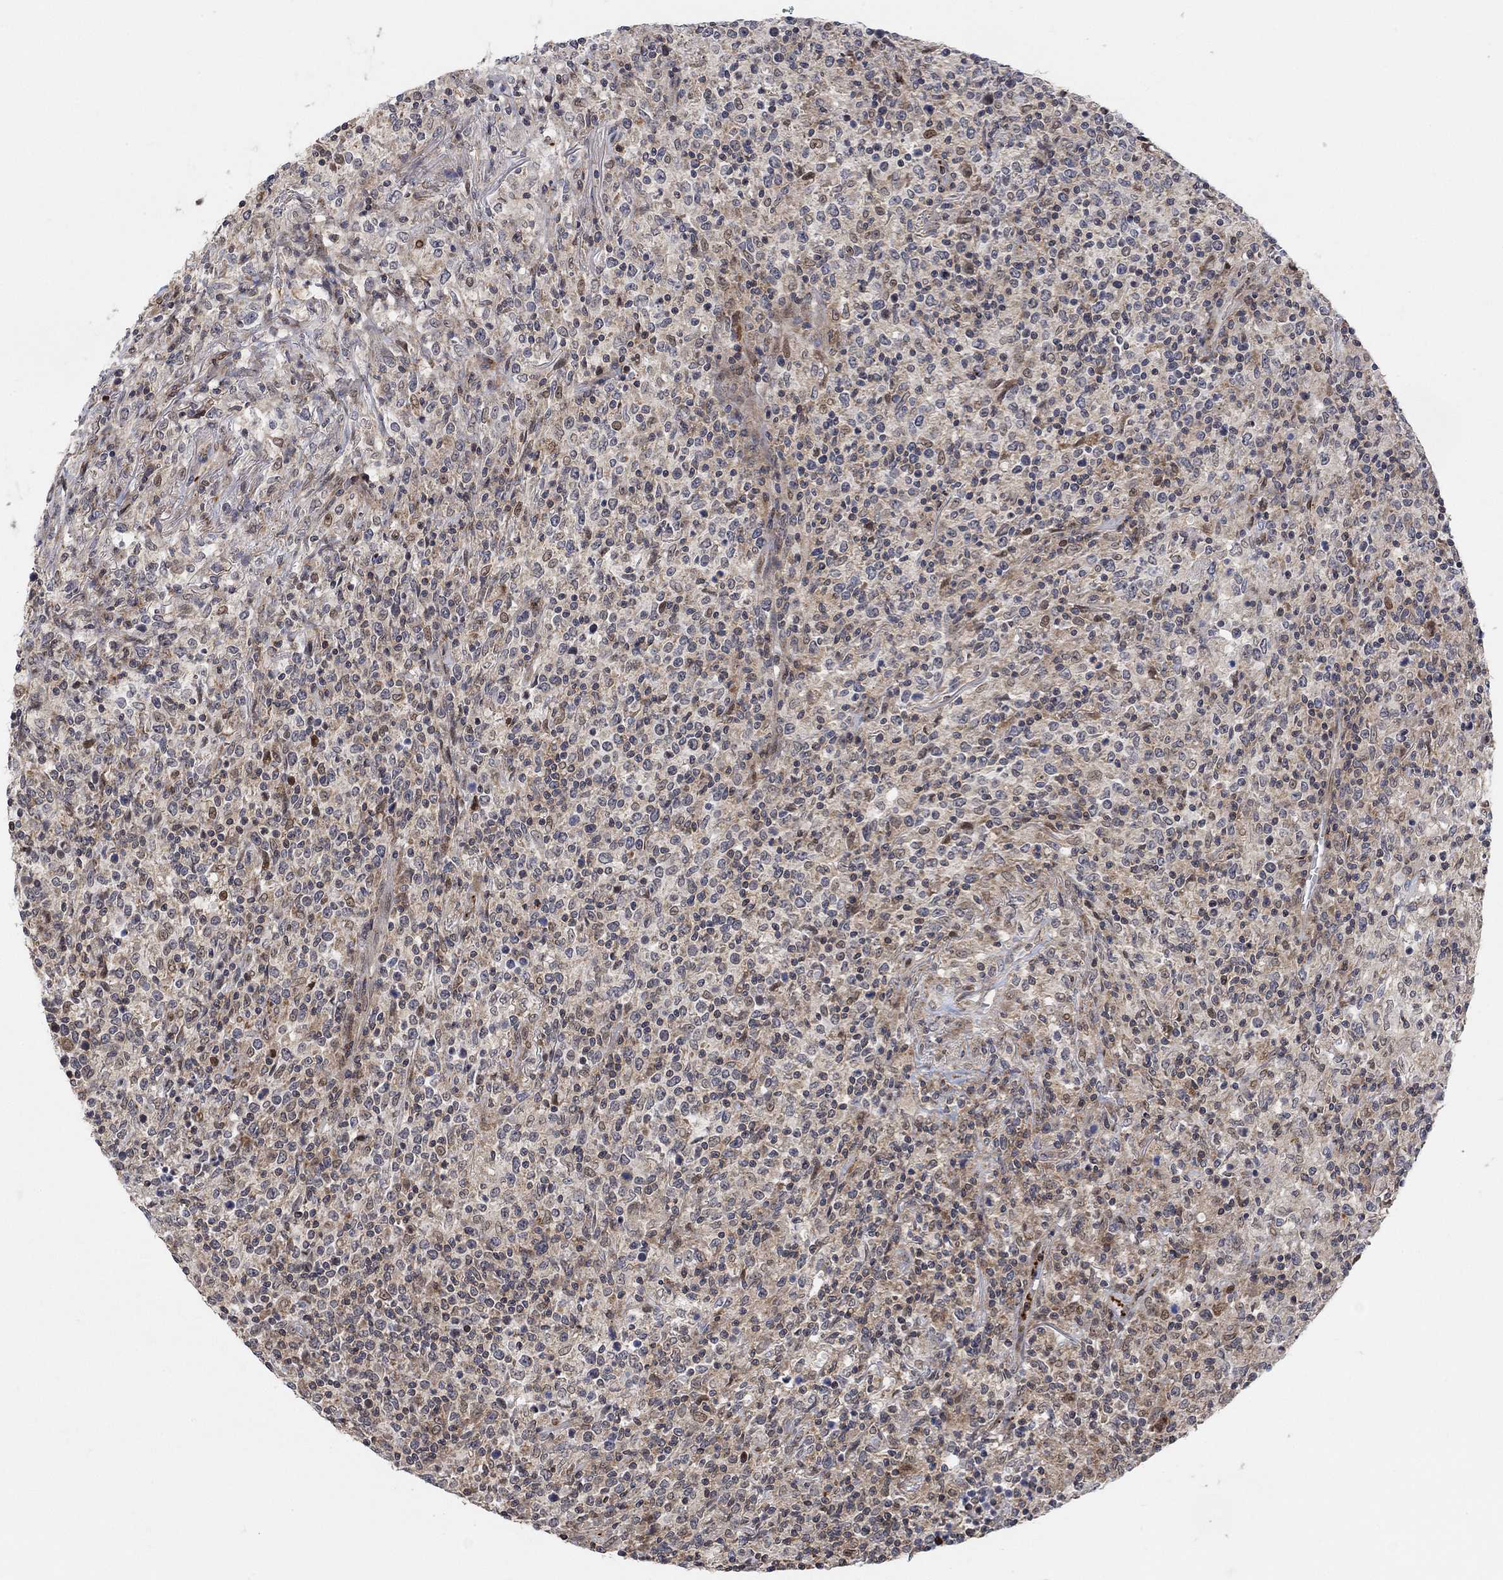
{"staining": {"intensity": "negative", "quantity": "none", "location": "none"}, "tissue": "lymphoma", "cell_type": "Tumor cells", "image_type": "cancer", "snomed": [{"axis": "morphology", "description": "Malignant lymphoma, non-Hodgkin's type, High grade"}, {"axis": "topography", "description": "Lung"}], "caption": "The image reveals no staining of tumor cells in lymphoma.", "gene": "PWWP2B", "patient": {"sex": "male", "age": 79}}